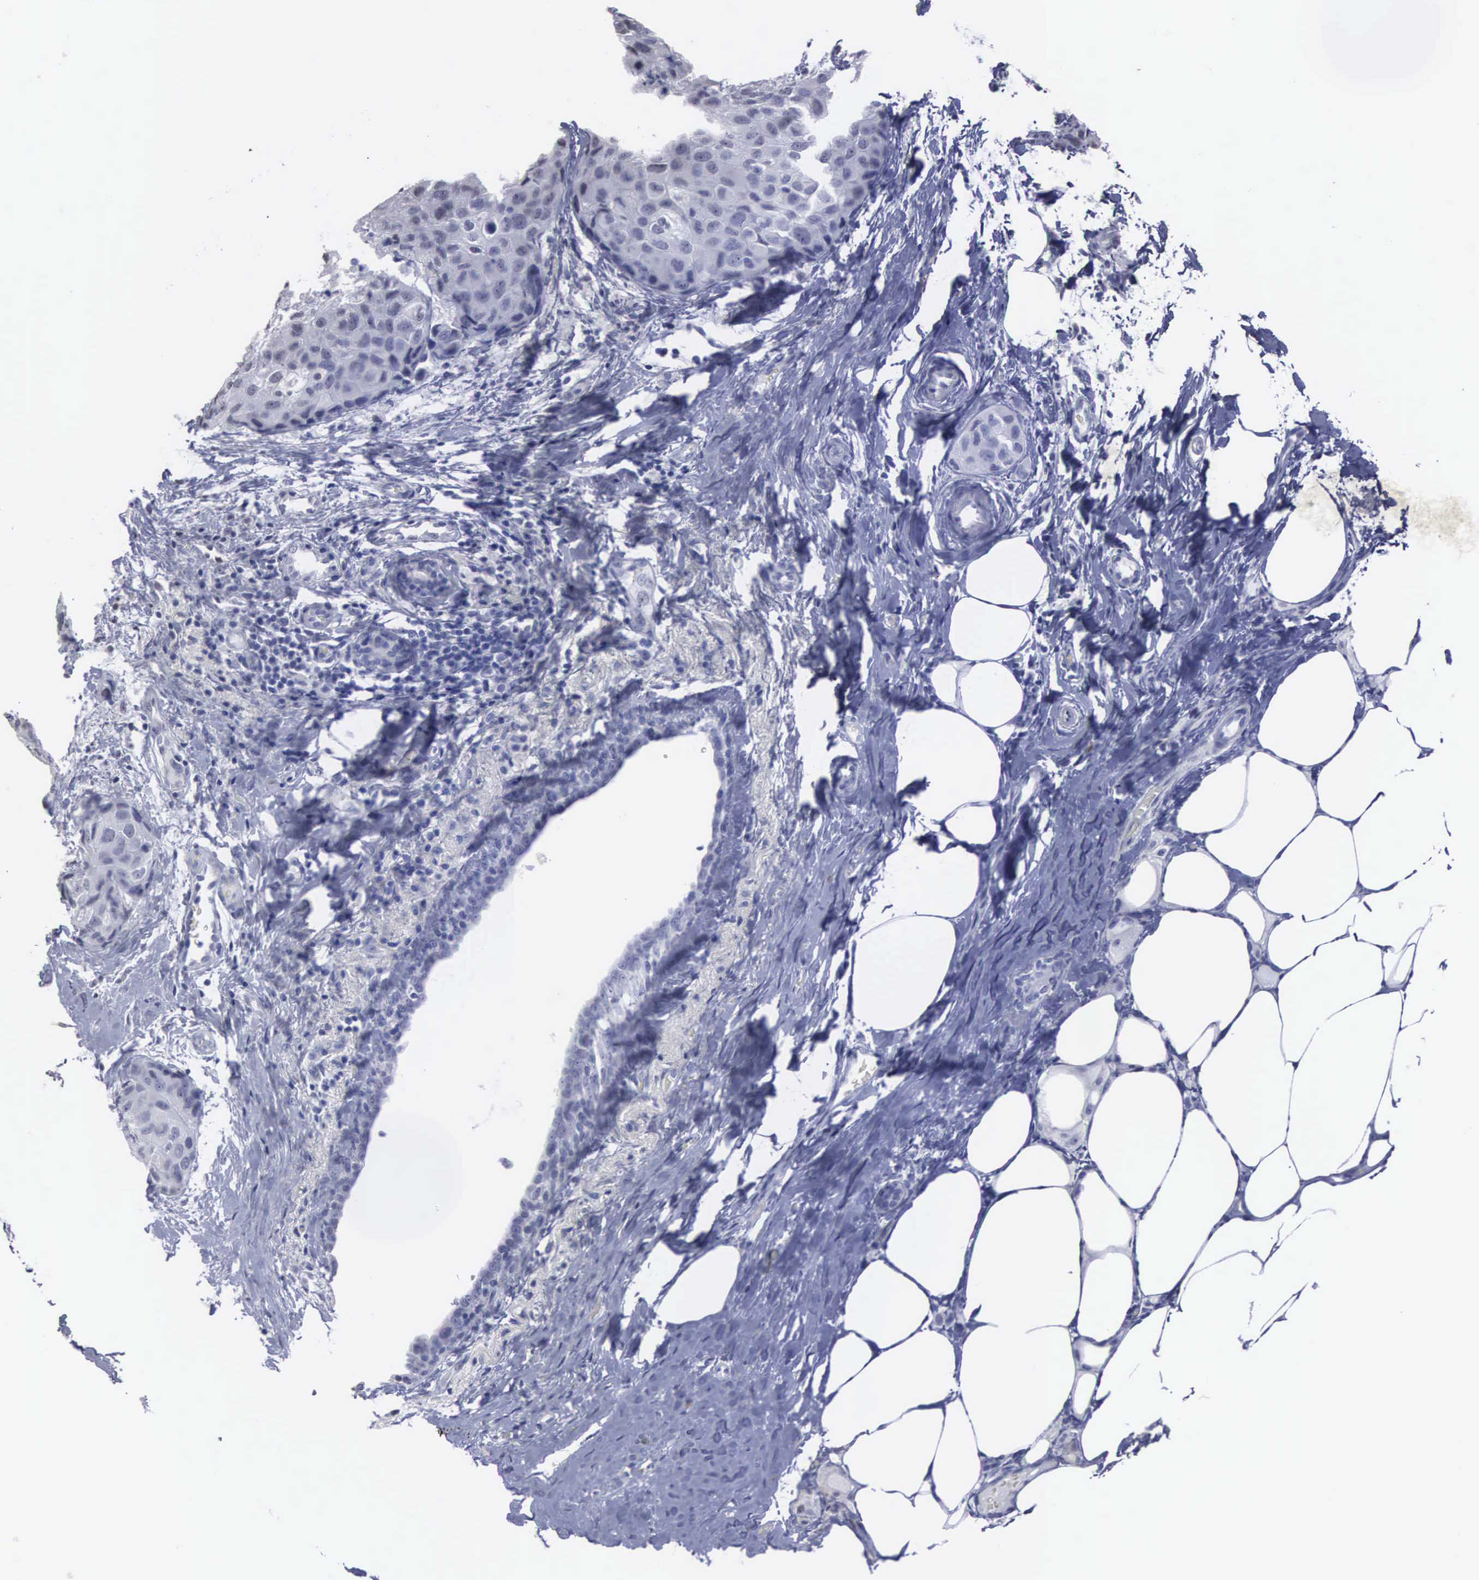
{"staining": {"intensity": "negative", "quantity": "none", "location": "none"}, "tissue": "breast cancer", "cell_type": "Tumor cells", "image_type": "cancer", "snomed": [{"axis": "morphology", "description": "Duct carcinoma"}, {"axis": "topography", "description": "Breast"}], "caption": "Histopathology image shows no significant protein staining in tumor cells of breast cancer (infiltrating ductal carcinoma).", "gene": "UPB1", "patient": {"sex": "female", "age": 68}}